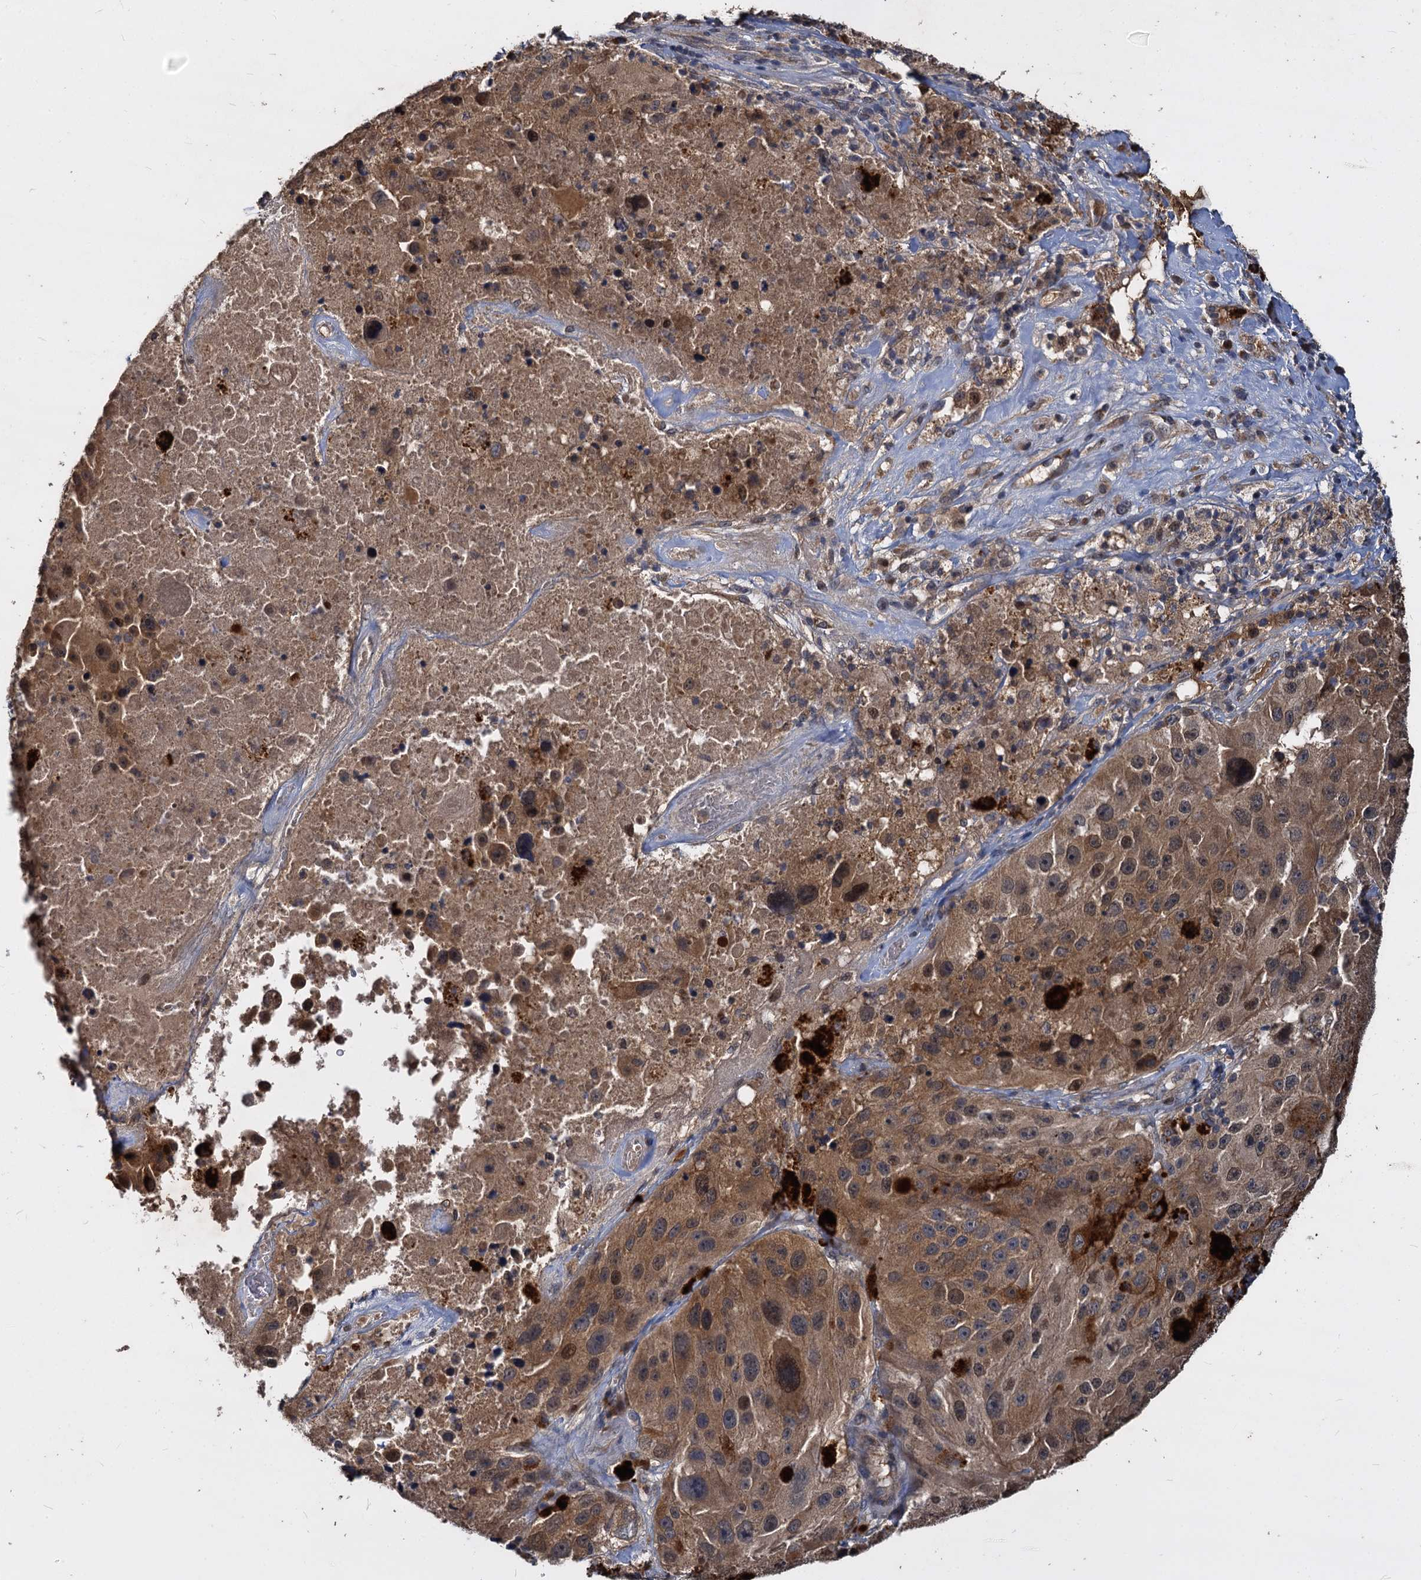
{"staining": {"intensity": "moderate", "quantity": ">75%", "location": "cytoplasmic/membranous"}, "tissue": "melanoma", "cell_type": "Tumor cells", "image_type": "cancer", "snomed": [{"axis": "morphology", "description": "Malignant melanoma, Metastatic site"}, {"axis": "topography", "description": "Lymph node"}], "caption": "A brown stain highlights moderate cytoplasmic/membranous staining of a protein in human malignant melanoma (metastatic site) tumor cells.", "gene": "CCDC184", "patient": {"sex": "male", "age": 62}}